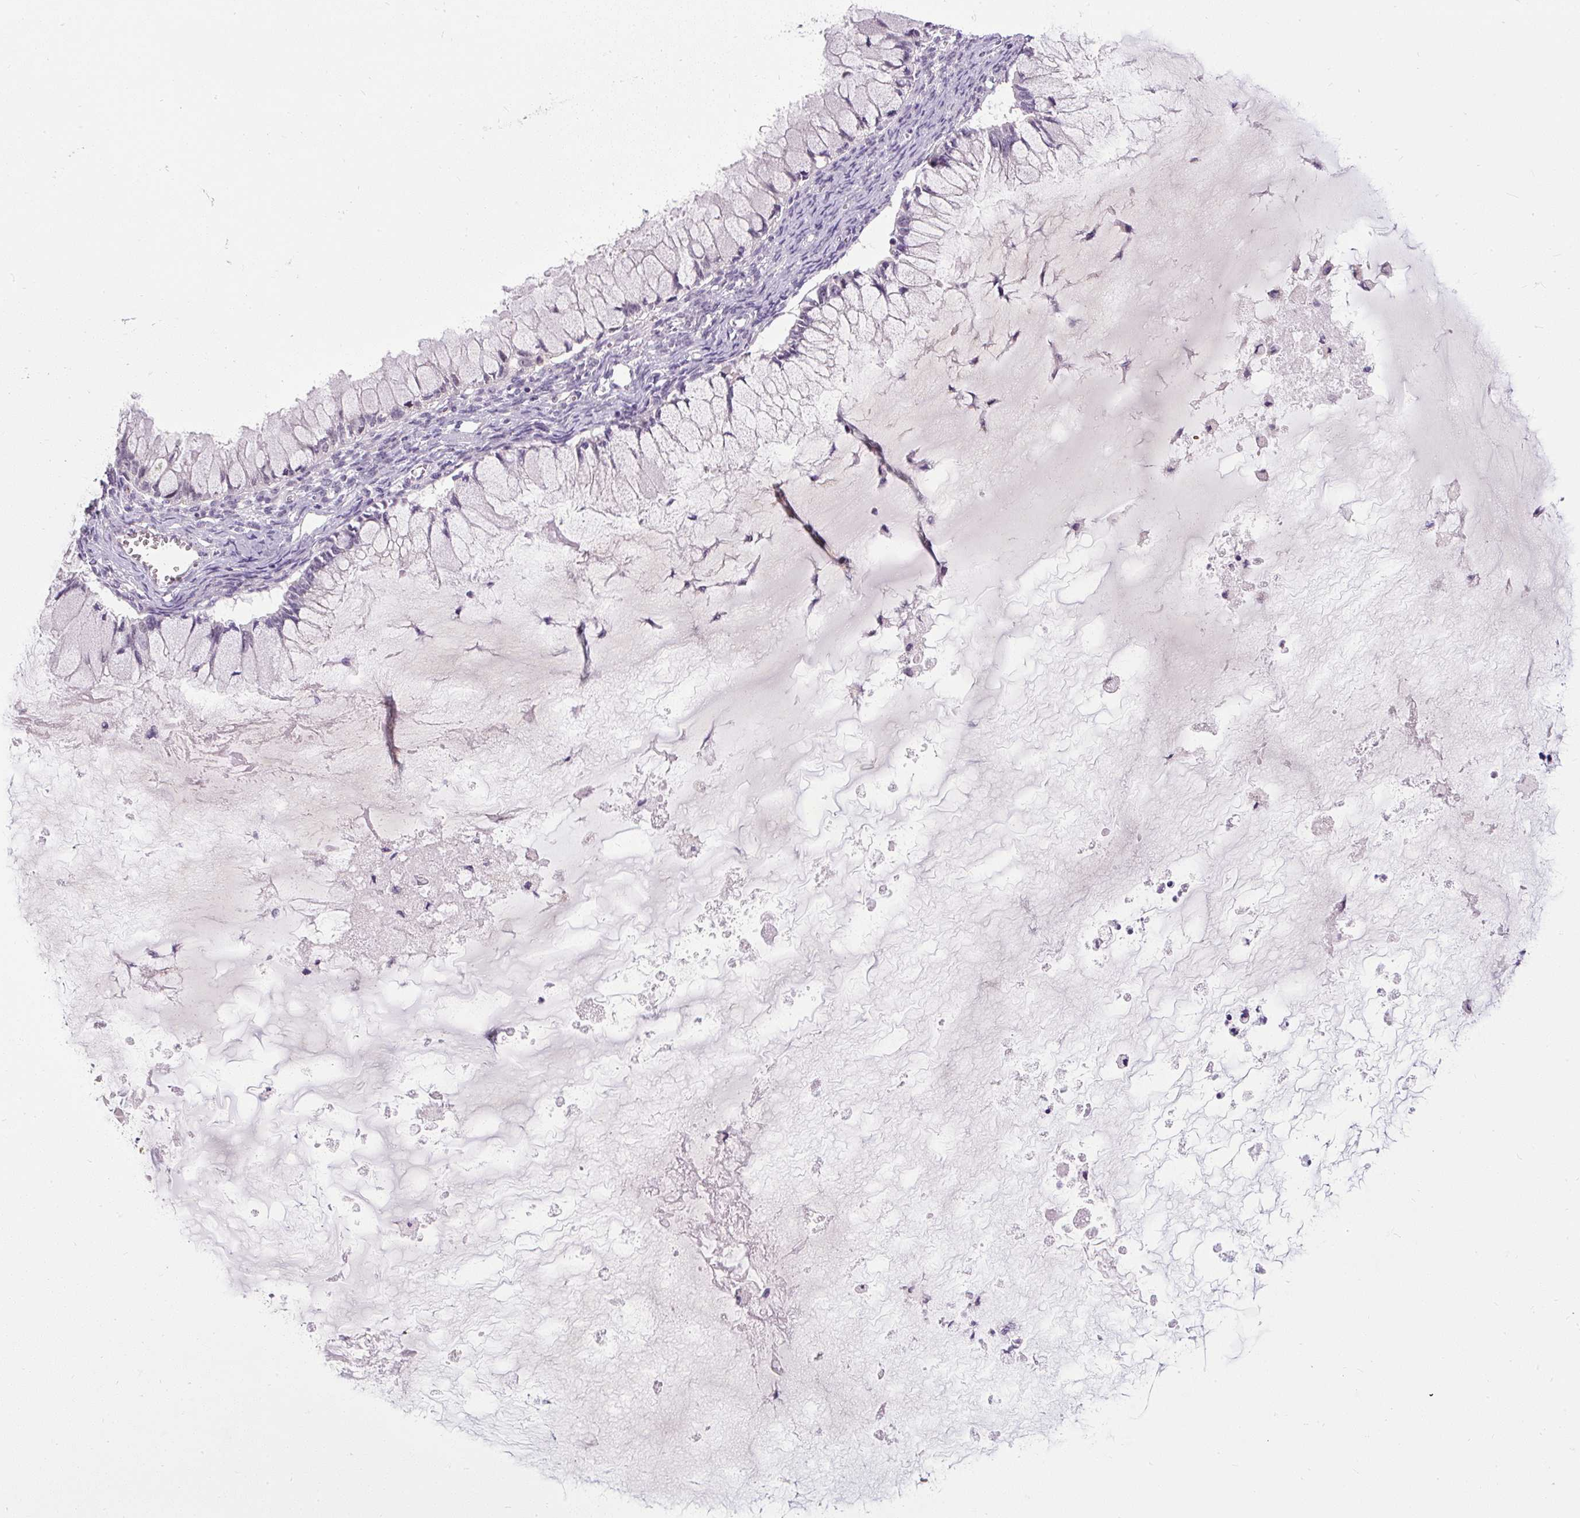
{"staining": {"intensity": "negative", "quantity": "none", "location": "none"}, "tissue": "ovarian cancer", "cell_type": "Tumor cells", "image_type": "cancer", "snomed": [{"axis": "morphology", "description": "Cystadenocarcinoma, mucinous, NOS"}, {"axis": "topography", "description": "Ovary"}], "caption": "High magnification brightfield microscopy of ovarian cancer (mucinous cystadenocarcinoma) stained with DAB (3,3'-diaminobenzidine) (brown) and counterstained with hematoxylin (blue): tumor cells show no significant positivity.", "gene": "FAM117B", "patient": {"sex": "female", "age": 34}}